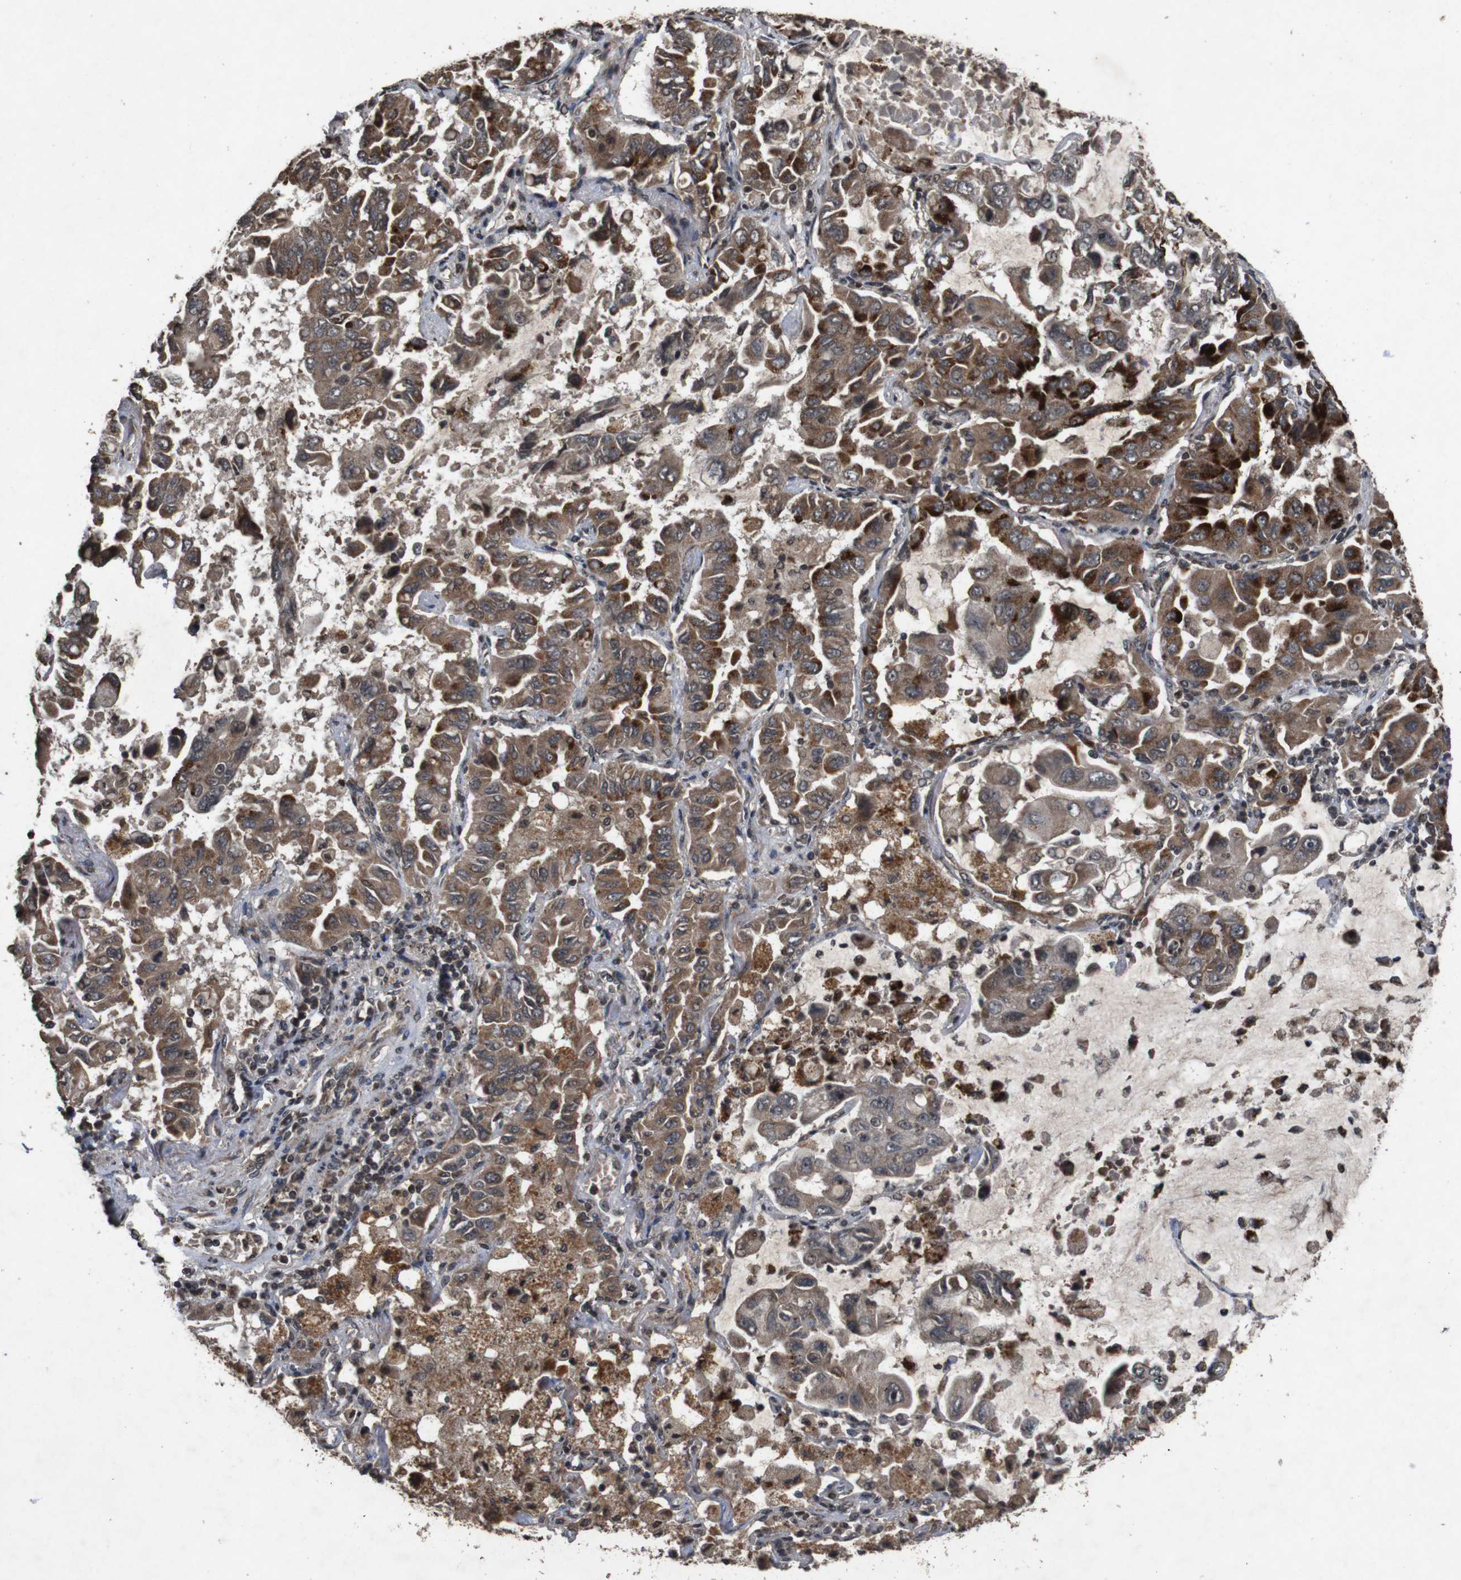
{"staining": {"intensity": "strong", "quantity": ">75%", "location": "cytoplasmic/membranous"}, "tissue": "lung cancer", "cell_type": "Tumor cells", "image_type": "cancer", "snomed": [{"axis": "morphology", "description": "Adenocarcinoma, NOS"}, {"axis": "topography", "description": "Lung"}], "caption": "Immunohistochemistry image of neoplastic tissue: adenocarcinoma (lung) stained using immunohistochemistry (IHC) shows high levels of strong protein expression localized specifically in the cytoplasmic/membranous of tumor cells, appearing as a cytoplasmic/membranous brown color.", "gene": "SORL1", "patient": {"sex": "male", "age": 64}}